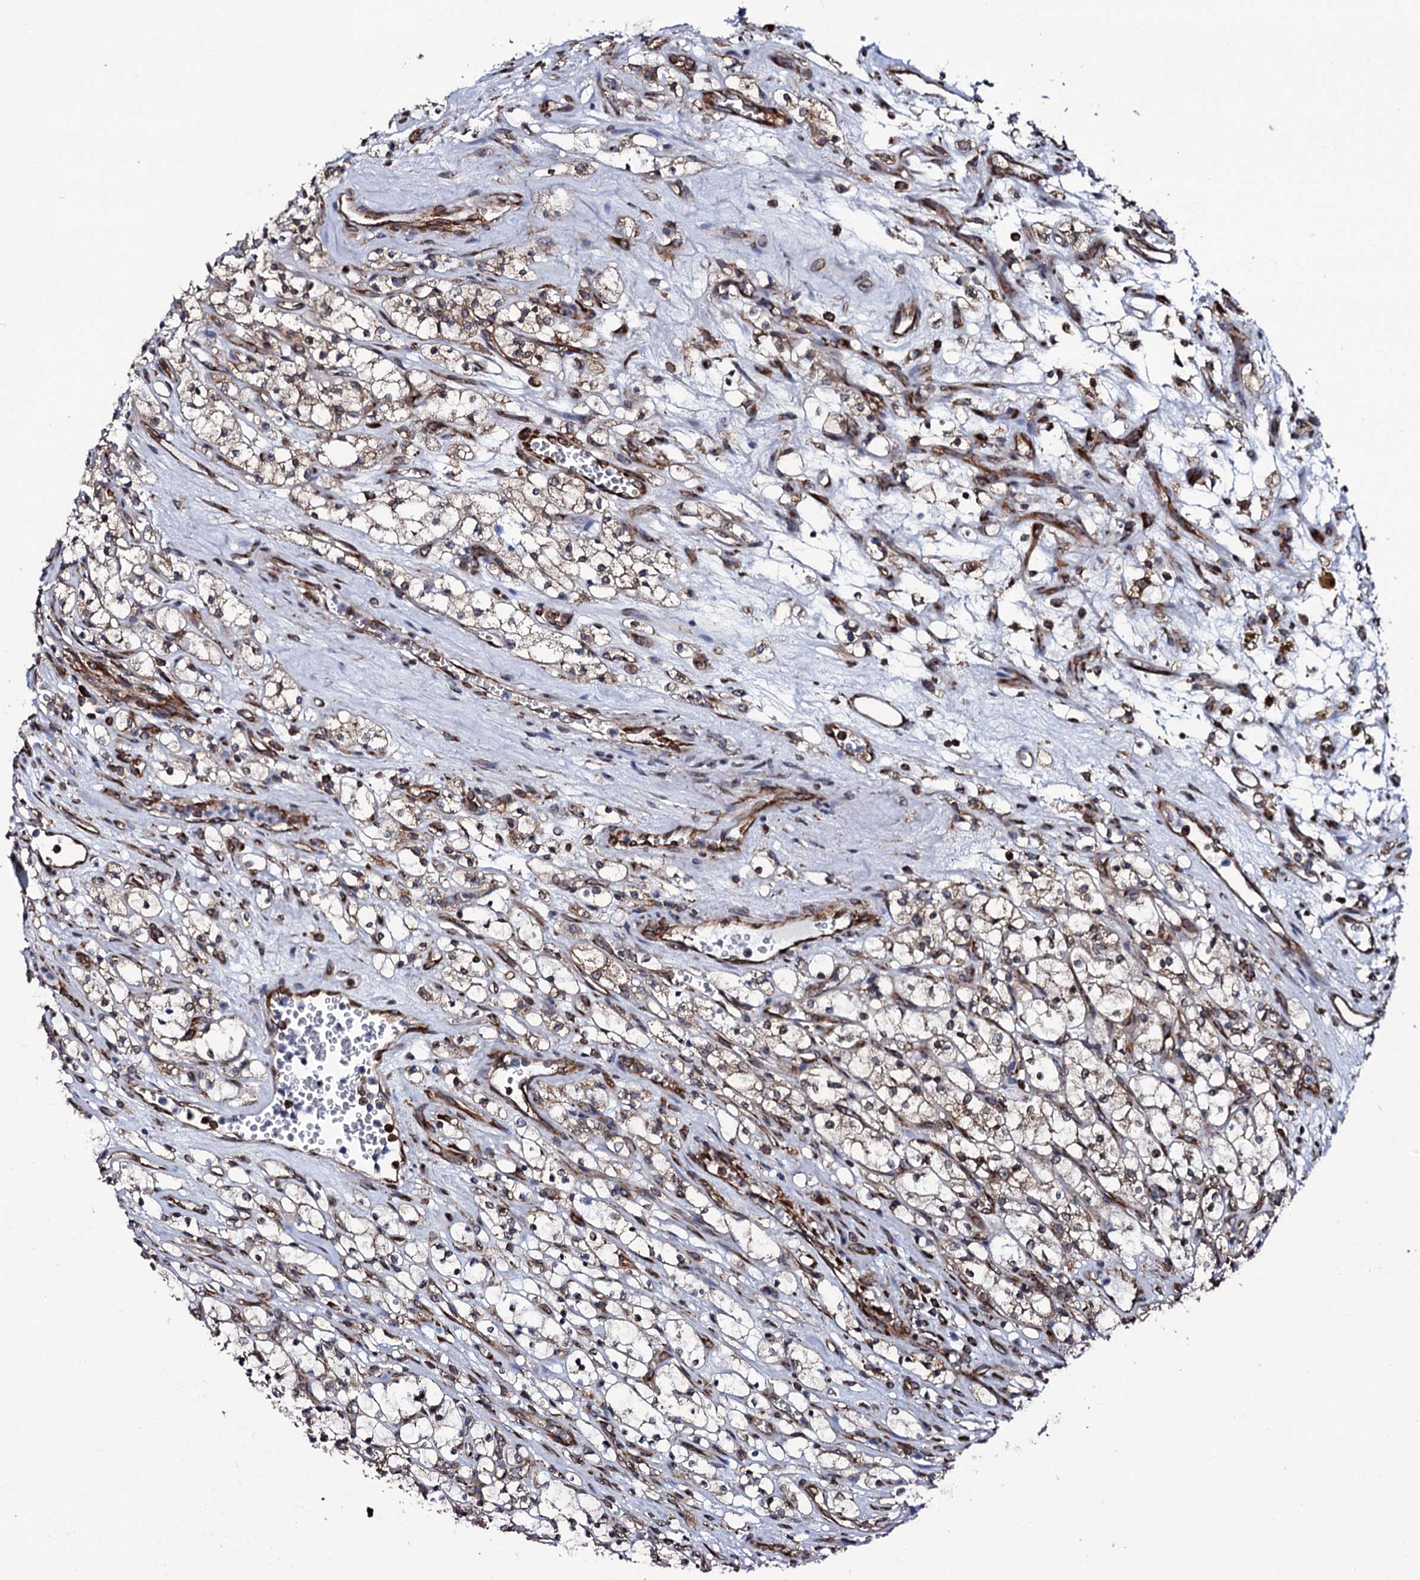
{"staining": {"intensity": "negative", "quantity": "none", "location": "none"}, "tissue": "renal cancer", "cell_type": "Tumor cells", "image_type": "cancer", "snomed": [{"axis": "morphology", "description": "Adenocarcinoma, NOS"}, {"axis": "topography", "description": "Kidney"}], "caption": "This micrograph is of adenocarcinoma (renal) stained with immunohistochemistry to label a protein in brown with the nuclei are counter-stained blue. There is no staining in tumor cells.", "gene": "SPTY2D1", "patient": {"sex": "female", "age": 69}}